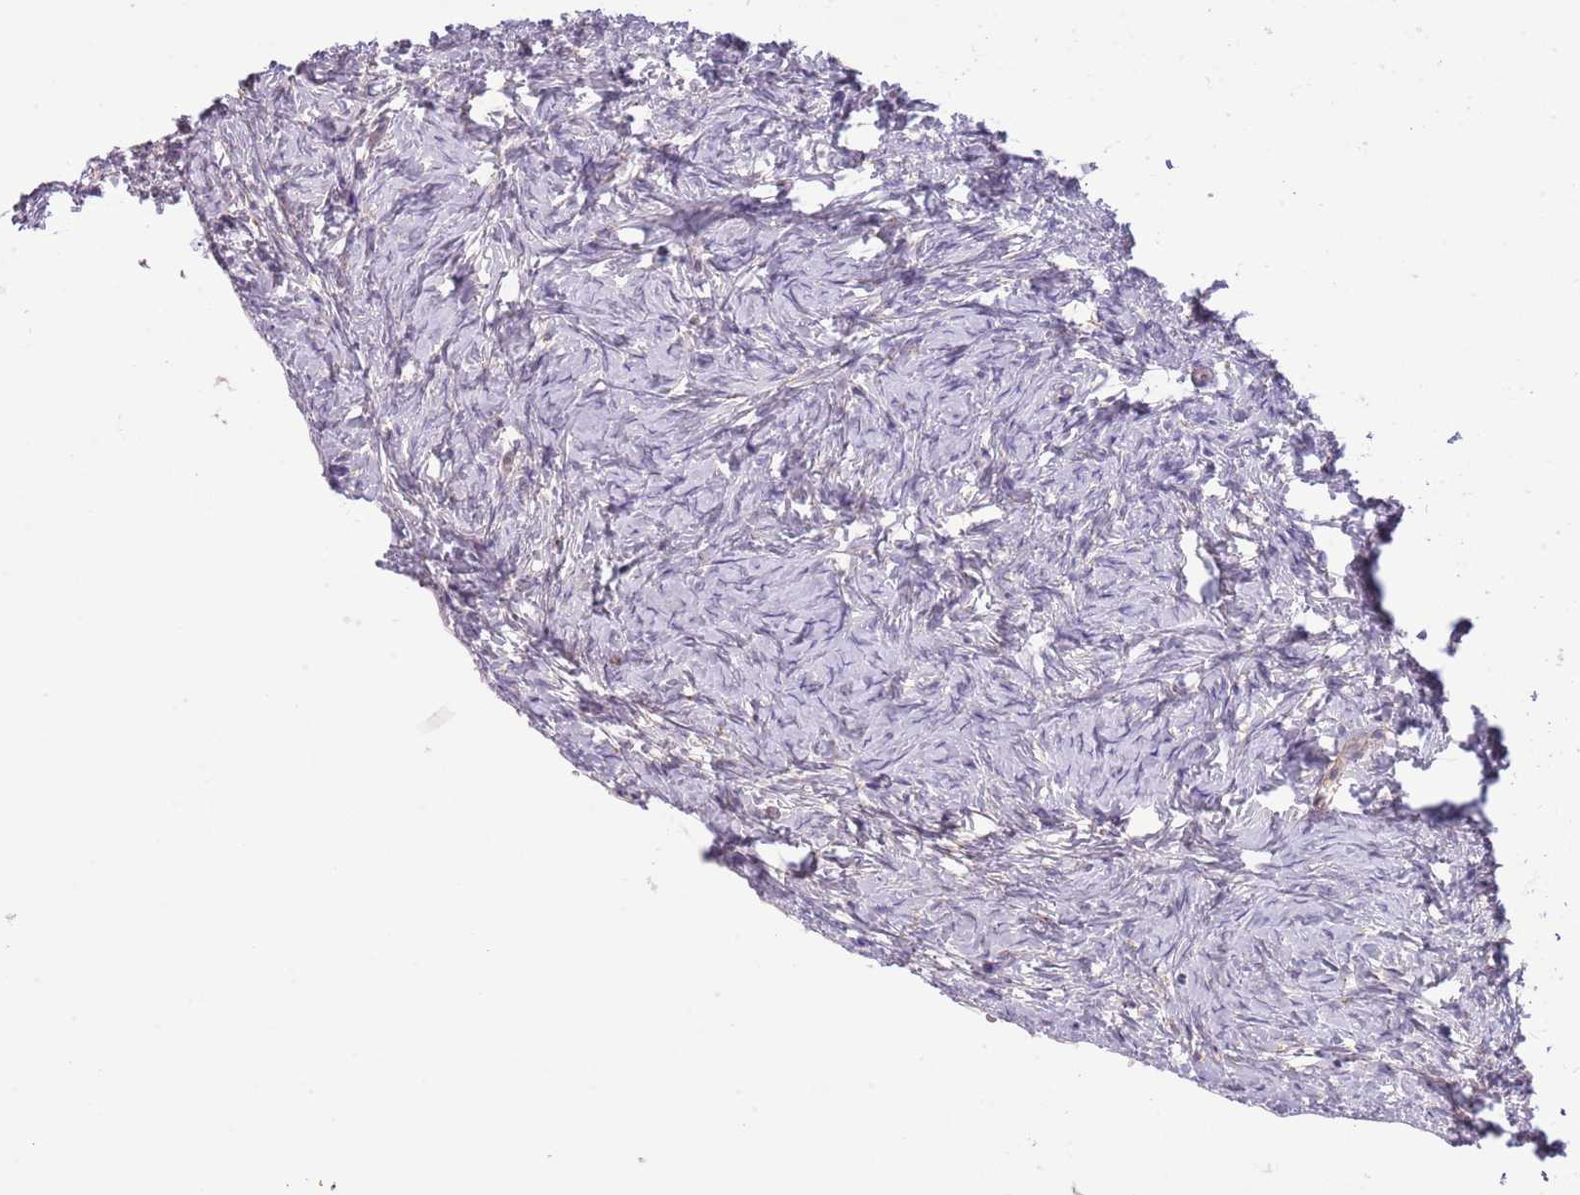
{"staining": {"intensity": "negative", "quantity": "none", "location": "none"}, "tissue": "ovary", "cell_type": "Ovarian stroma cells", "image_type": "normal", "snomed": [{"axis": "morphology", "description": "Normal tissue, NOS"}, {"axis": "topography", "description": "Ovary"}], "caption": "The histopathology image displays no significant positivity in ovarian stroma cells of ovary. Brightfield microscopy of IHC stained with DAB (3,3'-diaminobenzidine) (brown) and hematoxylin (blue), captured at high magnification.", "gene": "LHX6", "patient": {"sex": "female", "age": 51}}